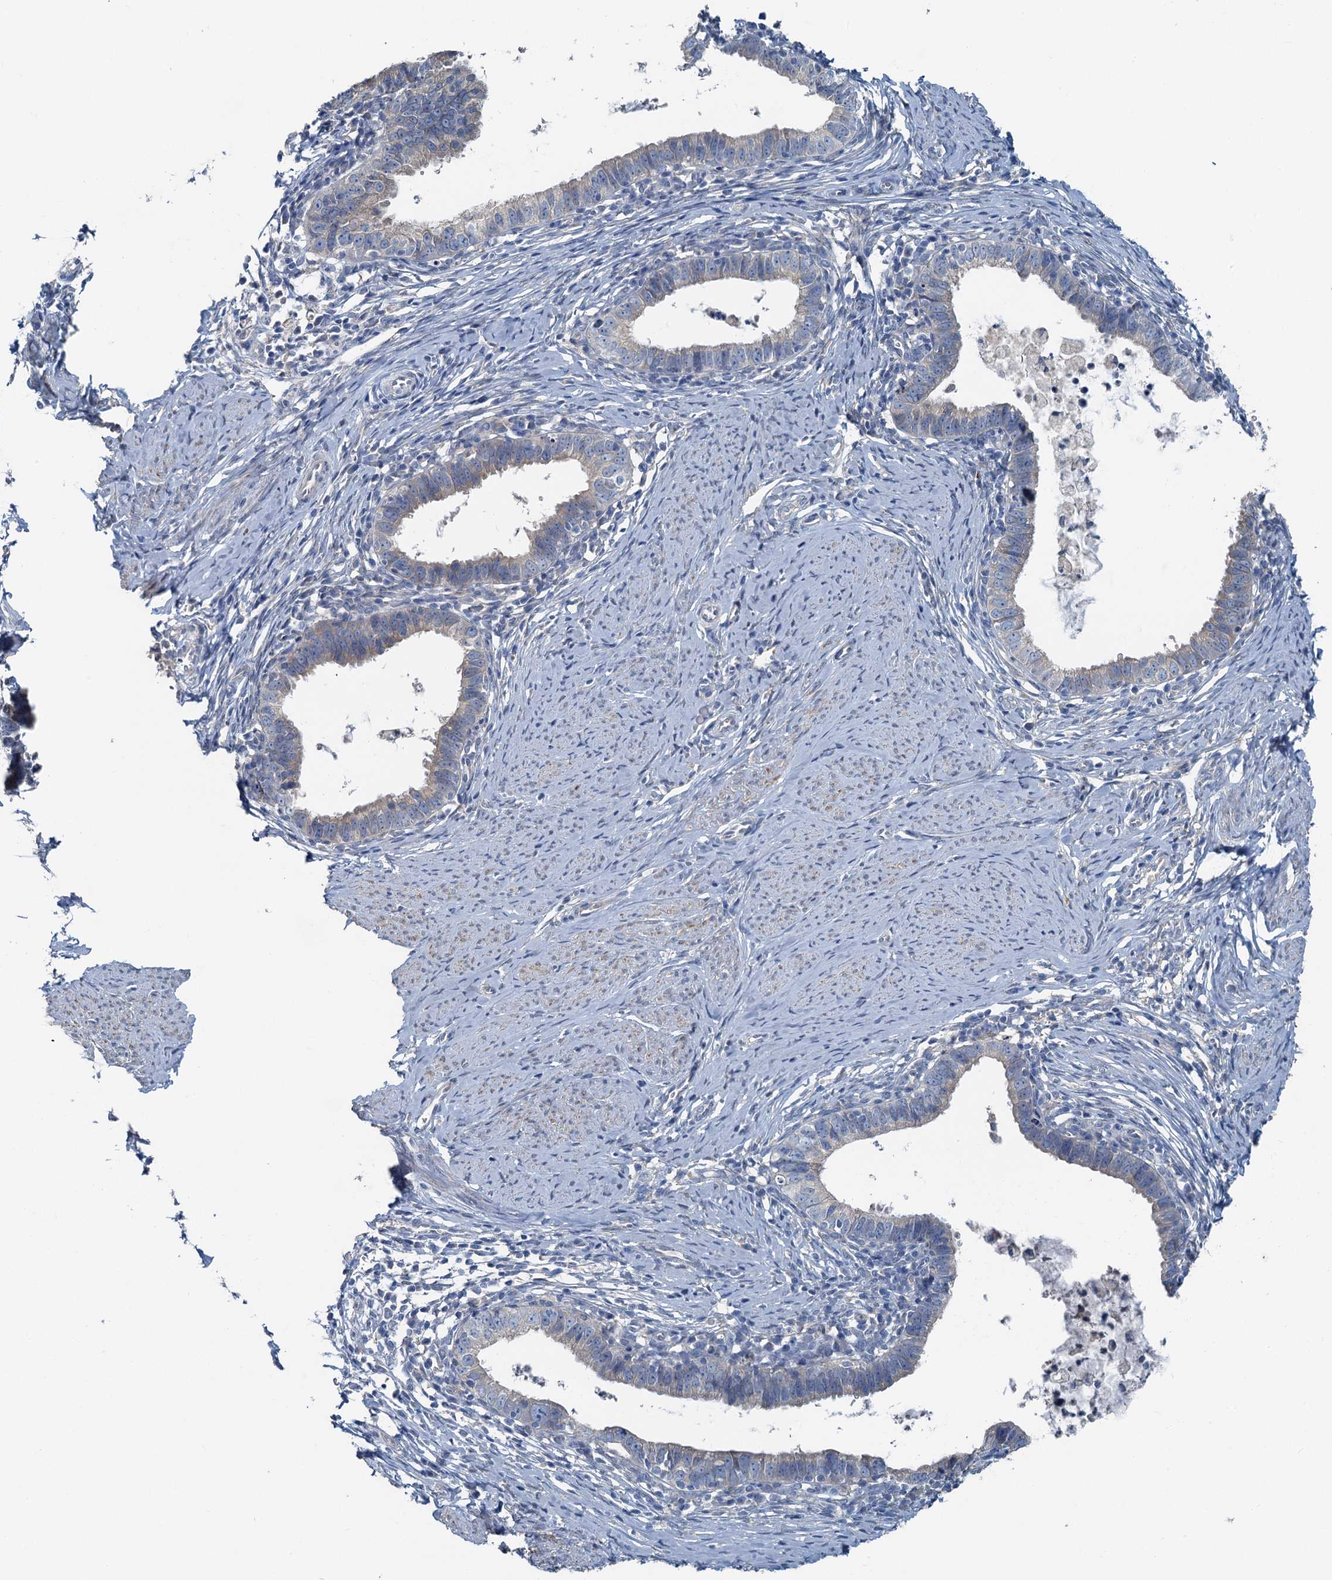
{"staining": {"intensity": "negative", "quantity": "none", "location": "none"}, "tissue": "cervical cancer", "cell_type": "Tumor cells", "image_type": "cancer", "snomed": [{"axis": "morphology", "description": "Adenocarcinoma, NOS"}, {"axis": "topography", "description": "Cervix"}], "caption": "DAB (3,3'-diaminobenzidine) immunohistochemical staining of human cervical adenocarcinoma exhibits no significant staining in tumor cells. Brightfield microscopy of immunohistochemistry (IHC) stained with DAB (brown) and hematoxylin (blue), captured at high magnification.", "gene": "C6orf120", "patient": {"sex": "female", "age": 36}}